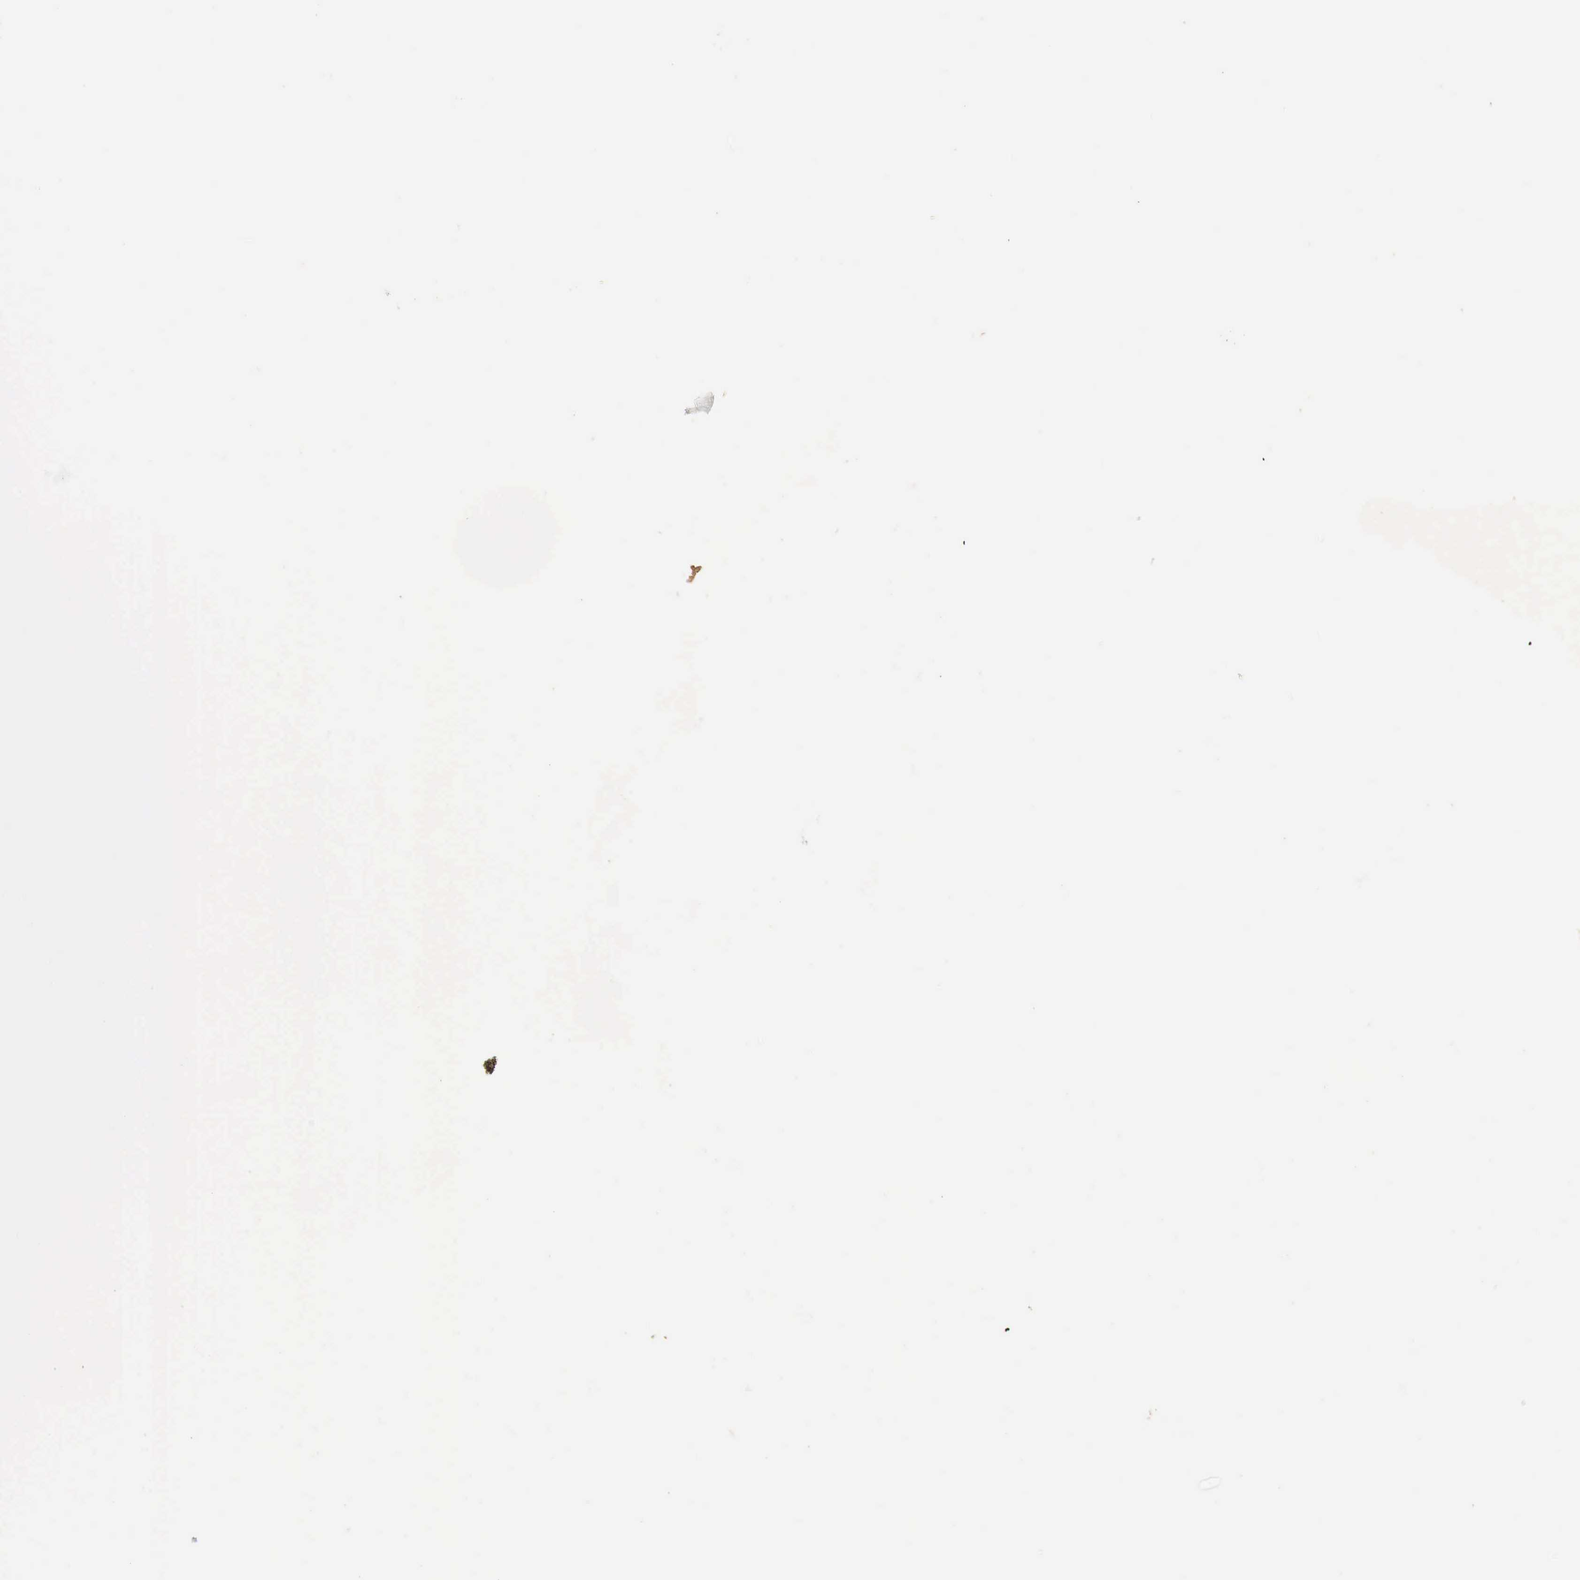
{"staining": {"intensity": "weak", "quantity": ">75%", "location": "cytoplasmic/membranous"}, "tissue": "adipose tissue", "cell_type": "Adipocytes", "image_type": "normal", "snomed": [{"axis": "morphology", "description": "Normal tissue, NOS"}, {"axis": "topography", "description": "Cartilage tissue"}, {"axis": "topography", "description": "Lung"}], "caption": "High-power microscopy captured an immunohistochemistry (IHC) image of normal adipose tissue, revealing weak cytoplasmic/membranous staining in about >75% of adipocytes. (IHC, brightfield microscopy, high magnification).", "gene": "ARMCX4", "patient": {"sex": "male", "age": 65}}